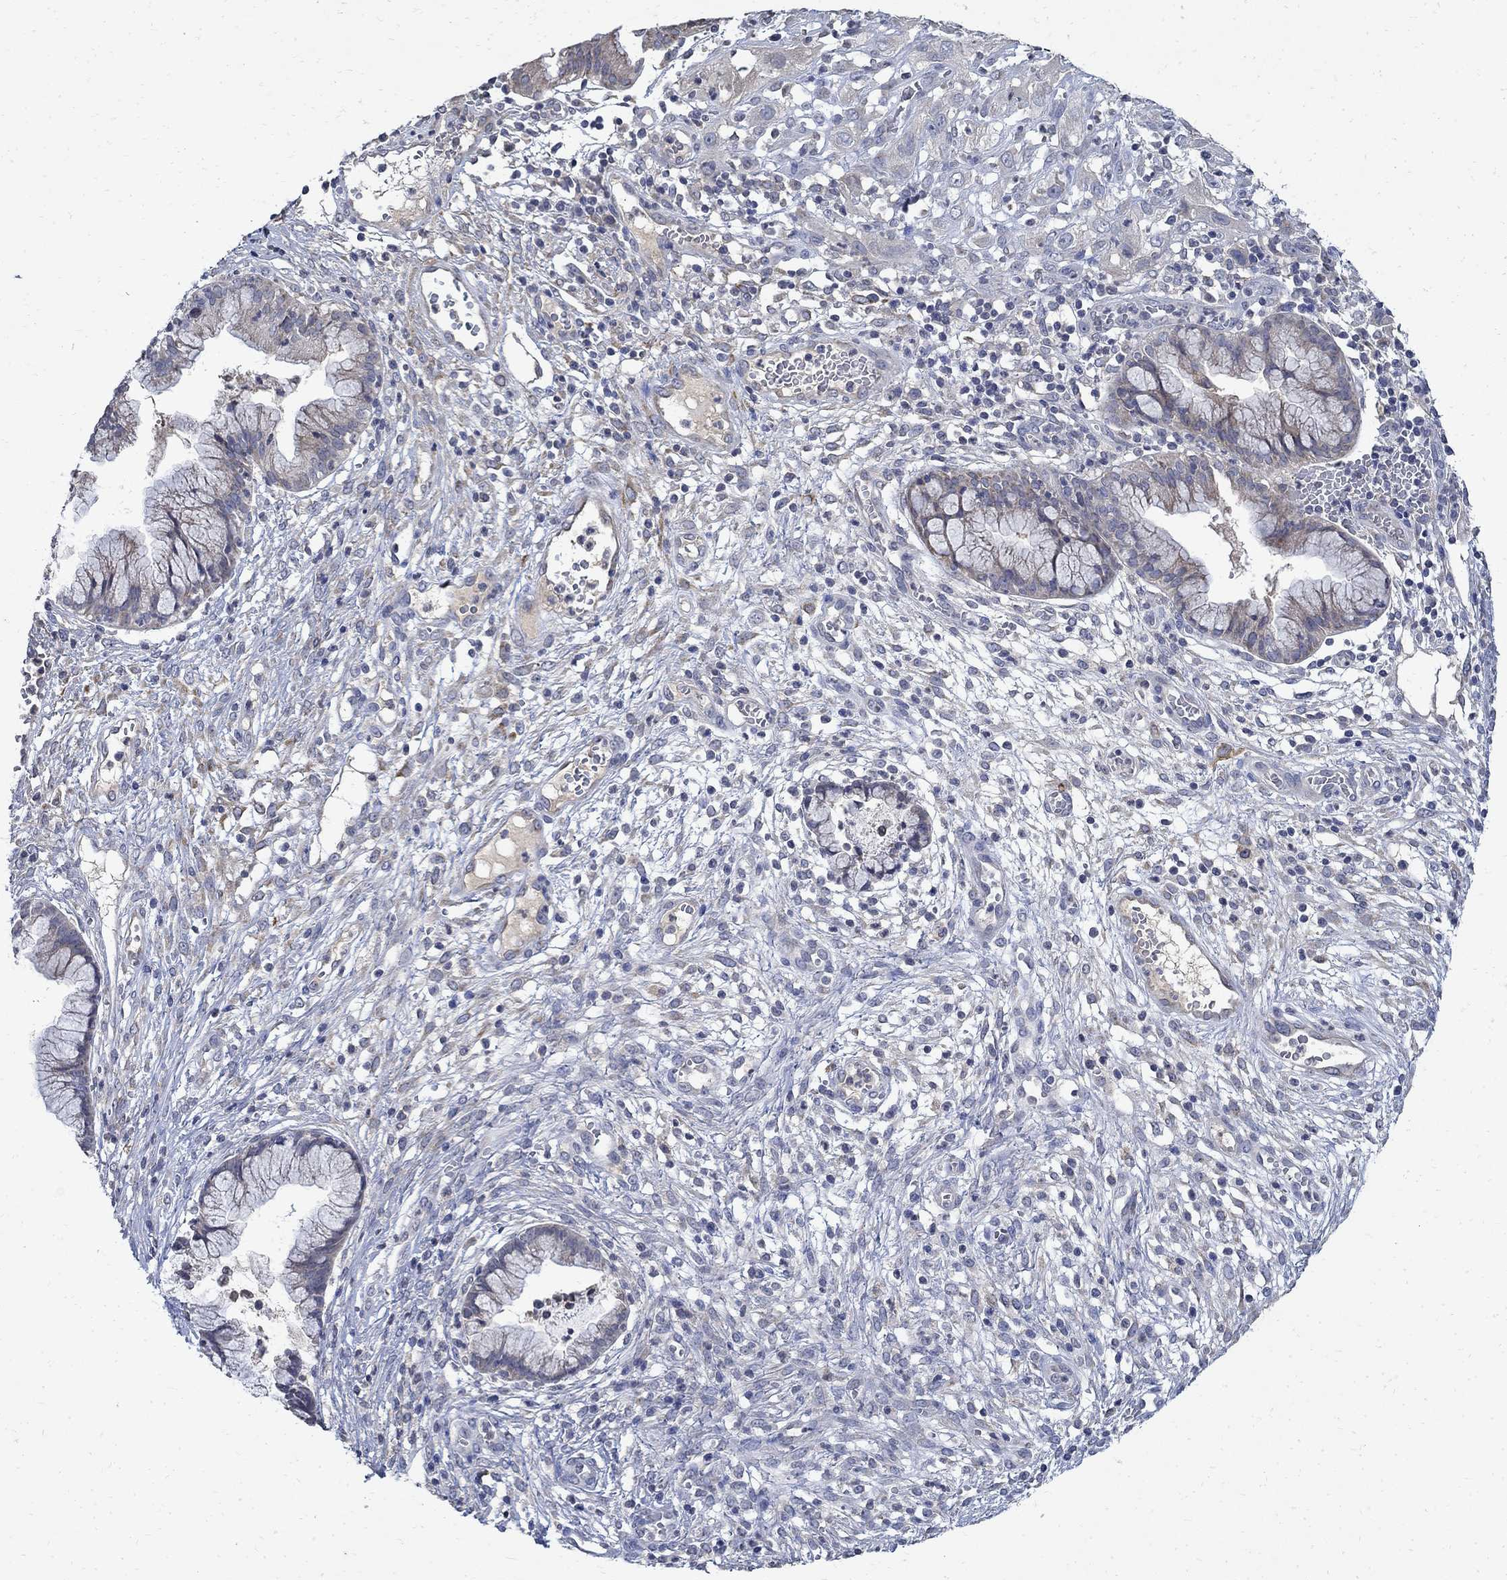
{"staining": {"intensity": "negative", "quantity": "none", "location": "none"}, "tissue": "cervical cancer", "cell_type": "Tumor cells", "image_type": "cancer", "snomed": [{"axis": "morphology", "description": "Squamous cell carcinoma, NOS"}, {"axis": "topography", "description": "Cervix"}], "caption": "A photomicrograph of human cervical cancer is negative for staining in tumor cells.", "gene": "TMEM169", "patient": {"sex": "female", "age": 32}}